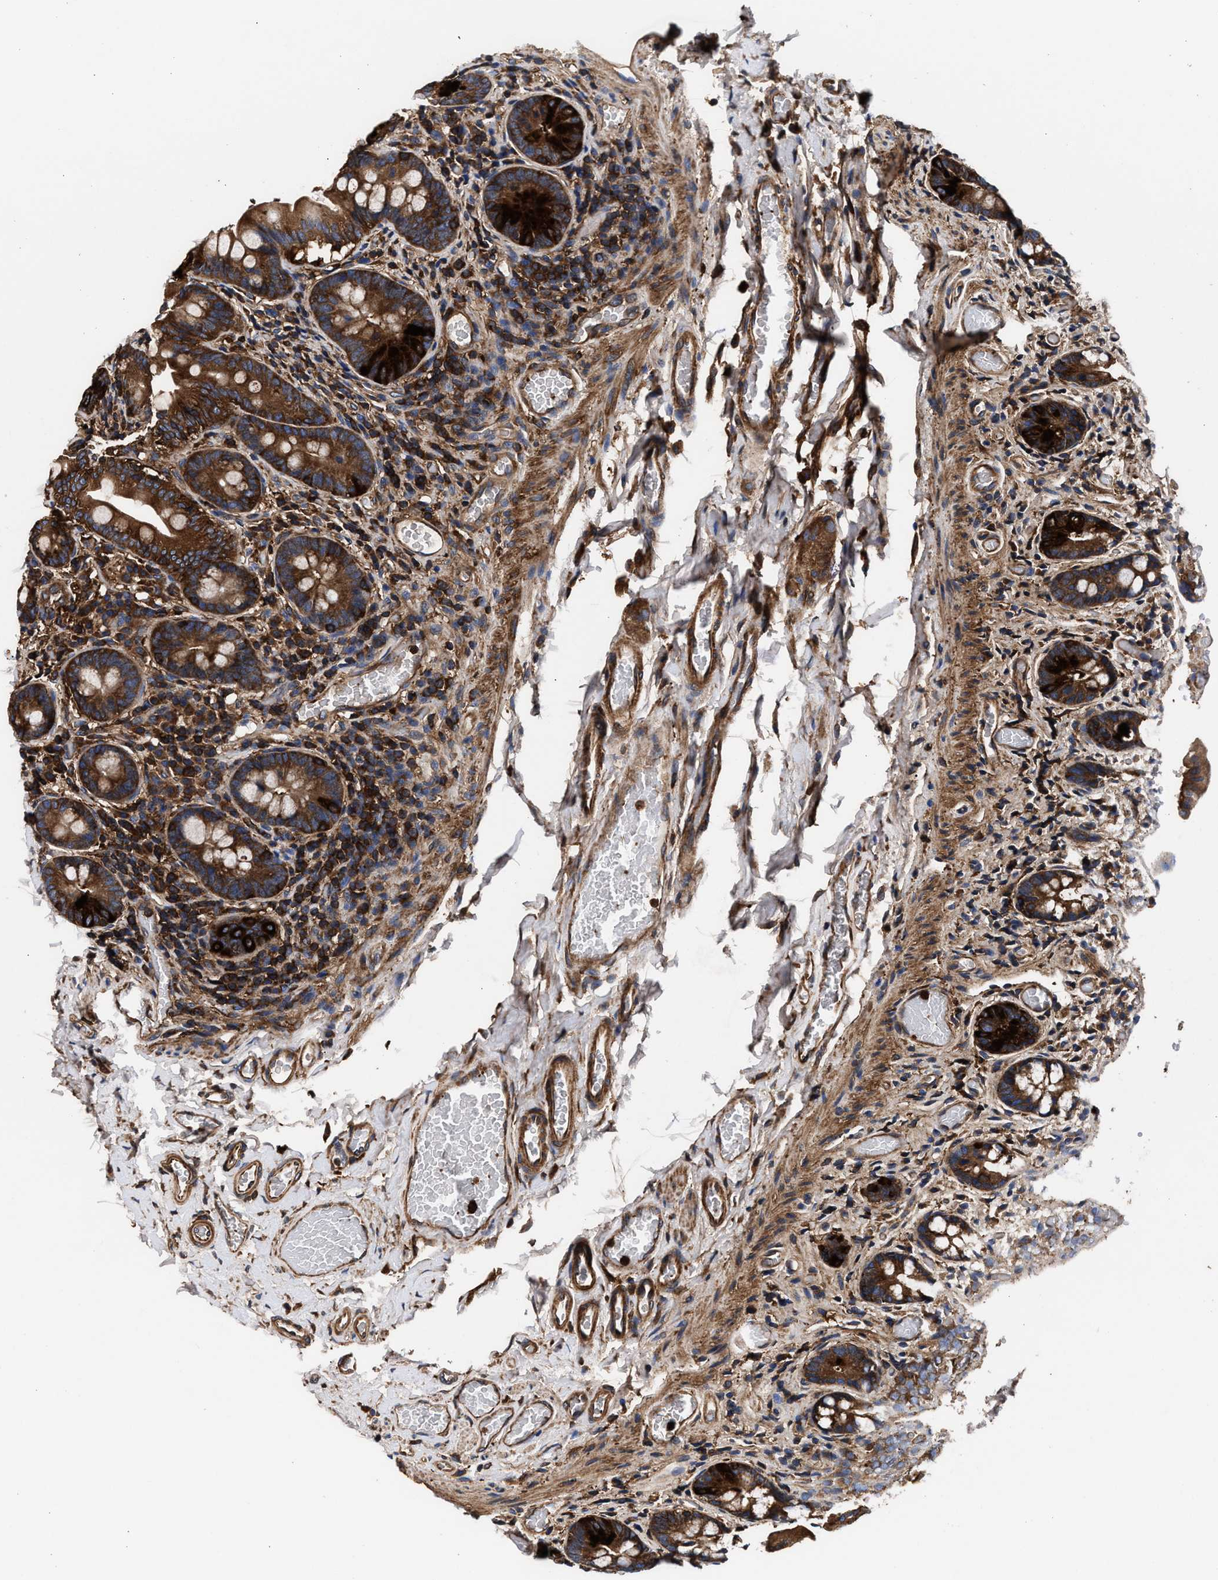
{"staining": {"intensity": "strong", "quantity": ">75%", "location": "cytoplasmic/membranous"}, "tissue": "small intestine", "cell_type": "Glandular cells", "image_type": "normal", "snomed": [{"axis": "morphology", "description": "Normal tissue, NOS"}, {"axis": "topography", "description": "Small intestine"}], "caption": "Glandular cells display high levels of strong cytoplasmic/membranous expression in approximately >75% of cells in unremarkable human small intestine. (DAB IHC with brightfield microscopy, high magnification).", "gene": "ENSG00000286112", "patient": {"sex": "female", "age": 56}}